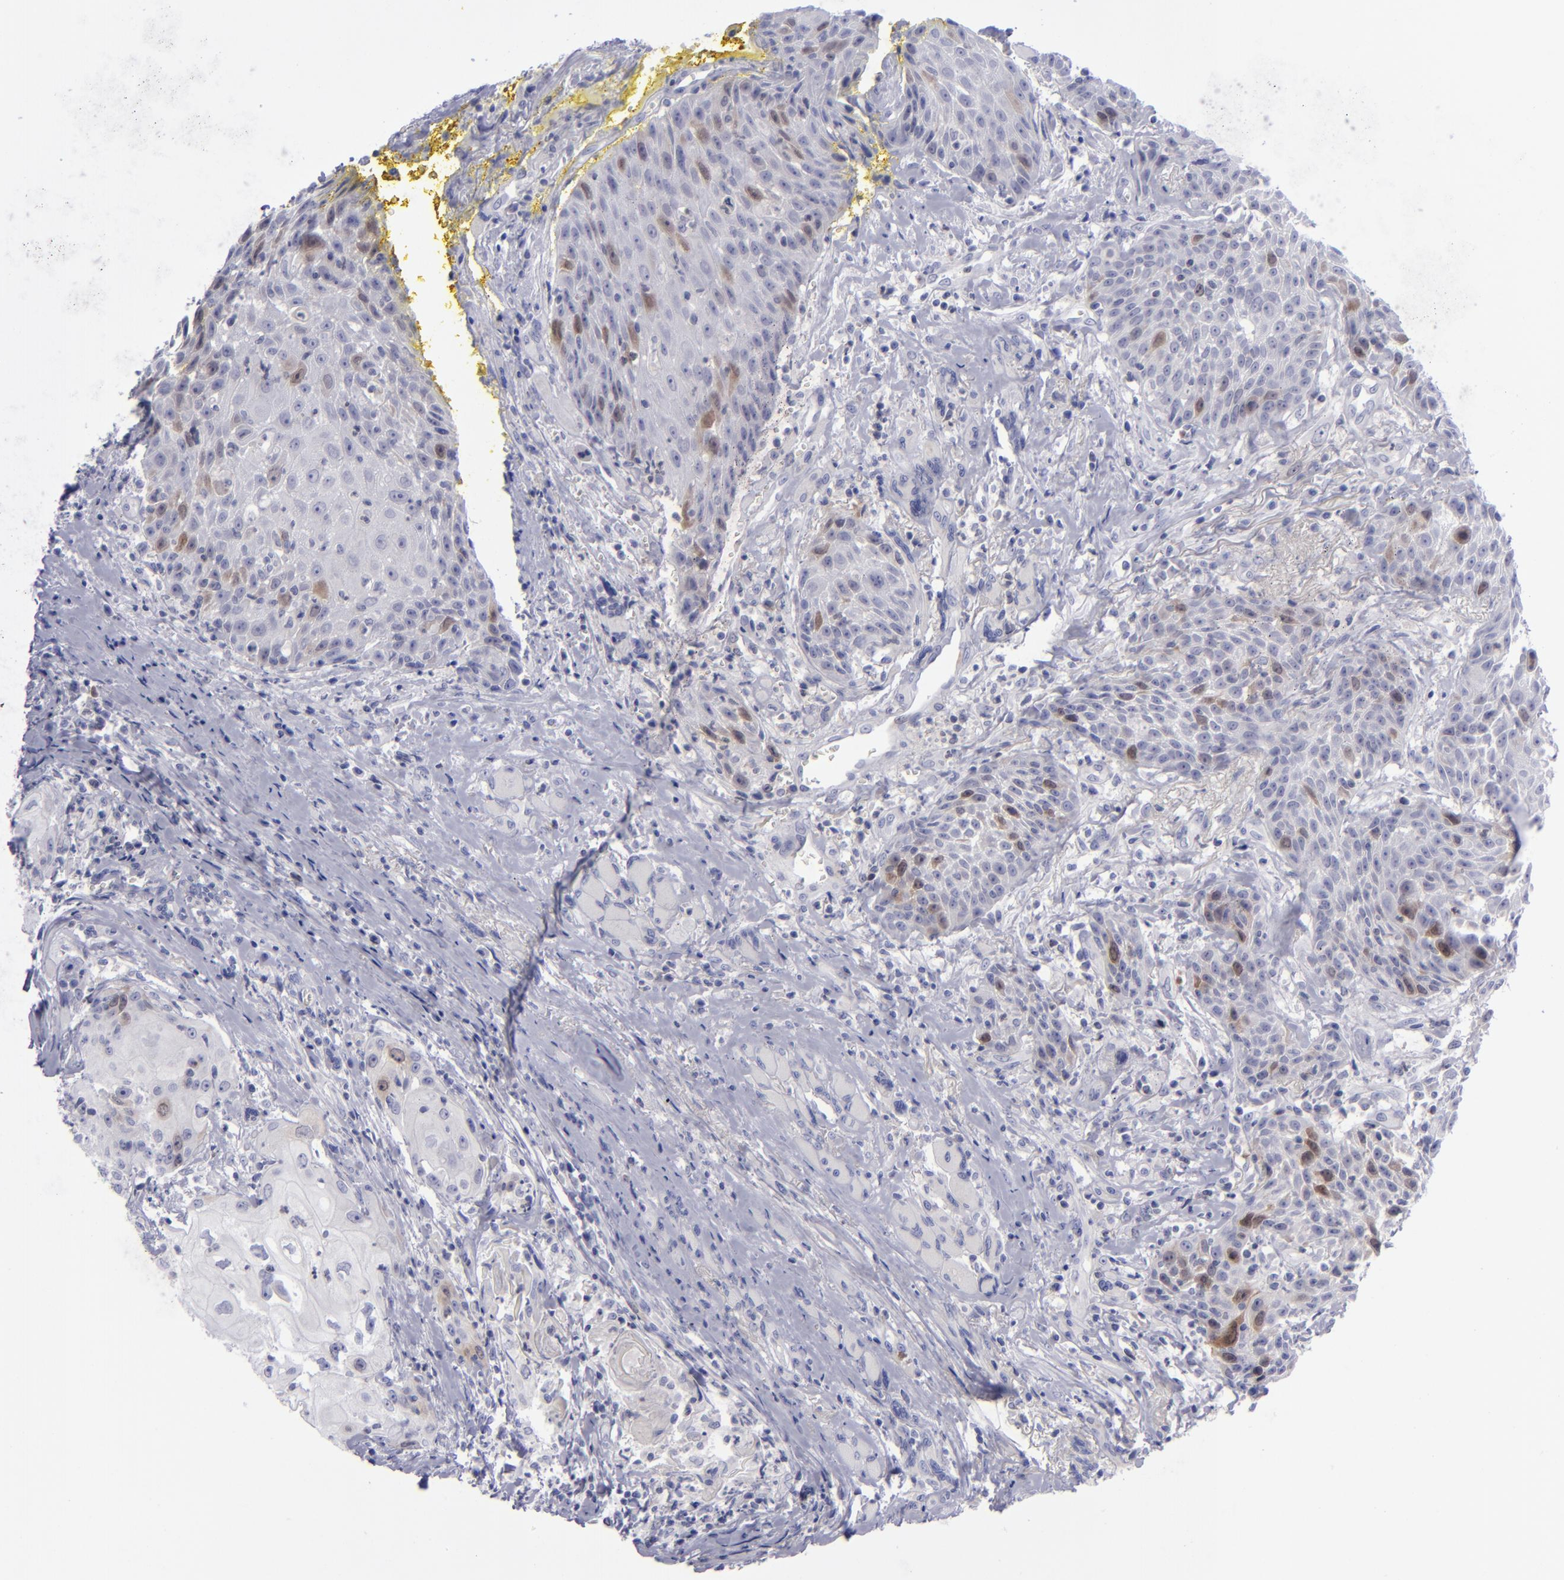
{"staining": {"intensity": "weak", "quantity": "<25%", "location": "cytoplasmic/membranous"}, "tissue": "head and neck cancer", "cell_type": "Tumor cells", "image_type": "cancer", "snomed": [{"axis": "morphology", "description": "Squamous cell carcinoma, NOS"}, {"axis": "topography", "description": "Oral tissue"}, {"axis": "topography", "description": "Head-Neck"}], "caption": "A histopathology image of head and neck cancer (squamous cell carcinoma) stained for a protein displays no brown staining in tumor cells.", "gene": "AURKA", "patient": {"sex": "female", "age": 82}}